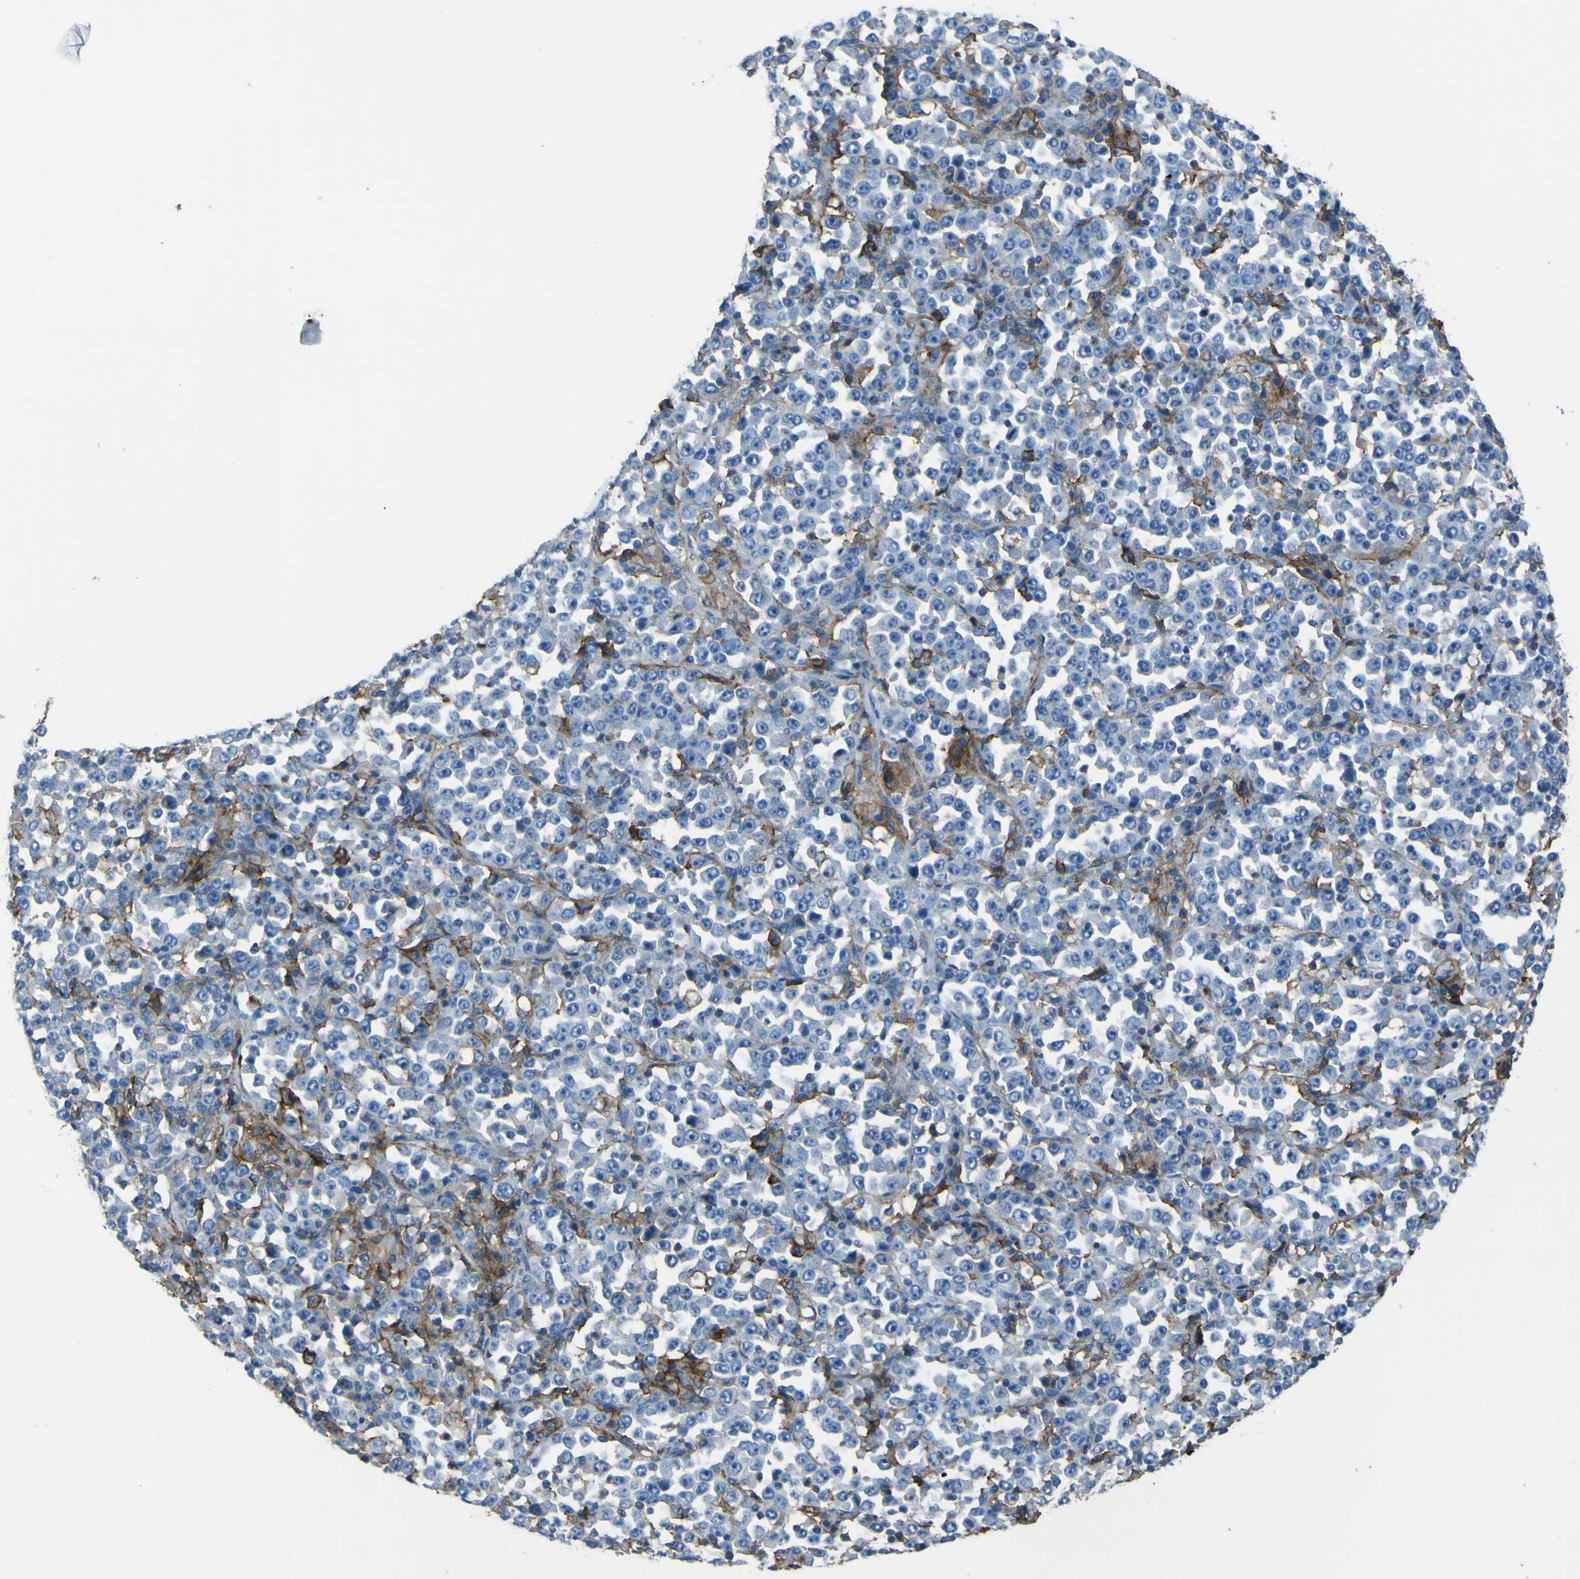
{"staining": {"intensity": "negative", "quantity": "none", "location": "none"}, "tissue": "stomach cancer", "cell_type": "Tumor cells", "image_type": "cancer", "snomed": [{"axis": "morphology", "description": "Normal tissue, NOS"}, {"axis": "morphology", "description": "Adenocarcinoma, NOS"}, {"axis": "topography", "description": "Stomach, upper"}, {"axis": "topography", "description": "Stomach"}], "caption": "Image shows no significant protein staining in tumor cells of stomach cancer (adenocarcinoma). (Stains: DAB (3,3'-diaminobenzidine) immunohistochemistry with hematoxylin counter stain, Microscopy: brightfield microscopy at high magnification).", "gene": "LAIR1", "patient": {"sex": "male", "age": 59}}